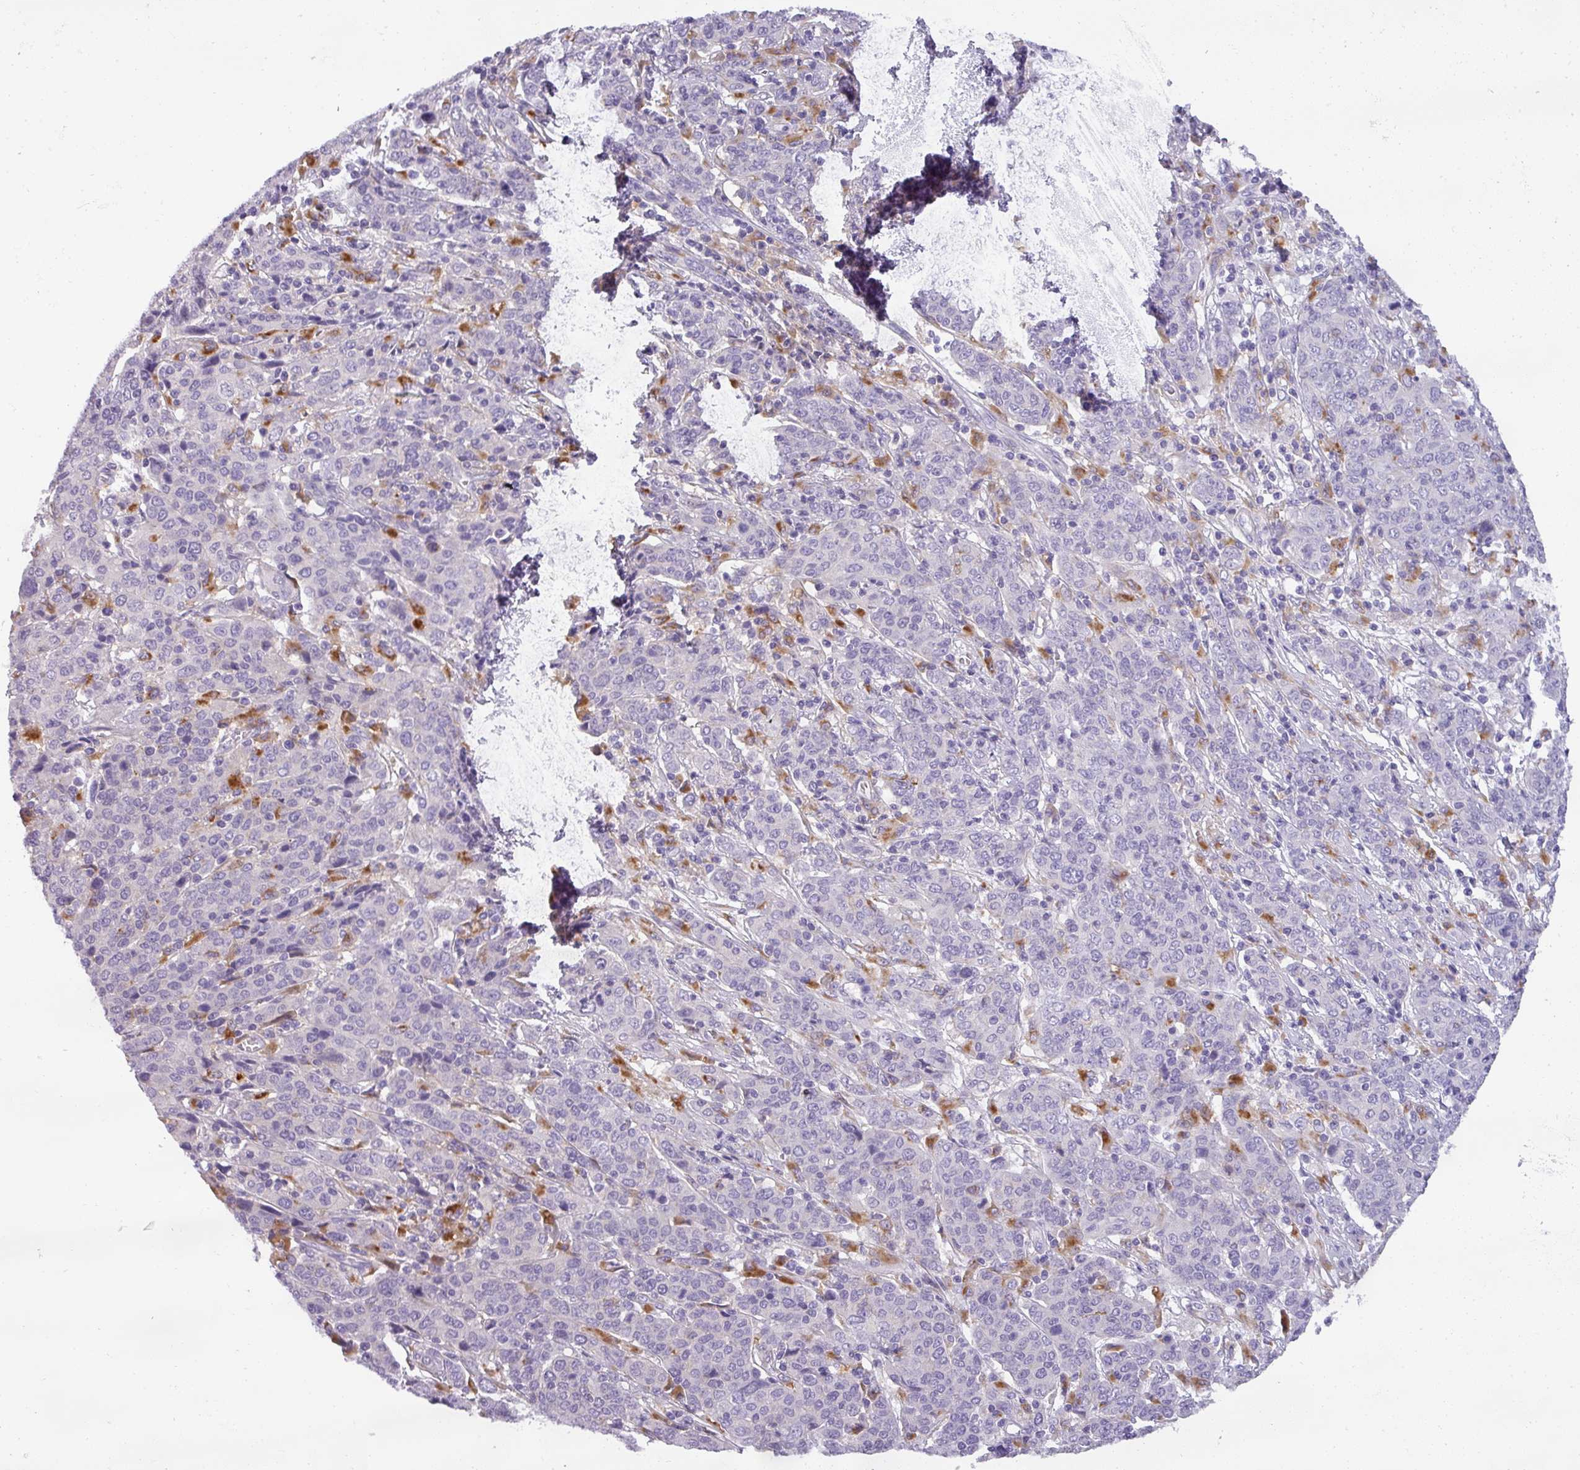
{"staining": {"intensity": "negative", "quantity": "none", "location": "none"}, "tissue": "cervical cancer", "cell_type": "Tumor cells", "image_type": "cancer", "snomed": [{"axis": "morphology", "description": "Squamous cell carcinoma, NOS"}, {"axis": "topography", "description": "Cervix"}], "caption": "Tumor cells are negative for brown protein staining in cervical cancer (squamous cell carcinoma).", "gene": "ATP6V1D", "patient": {"sex": "female", "age": 67}}